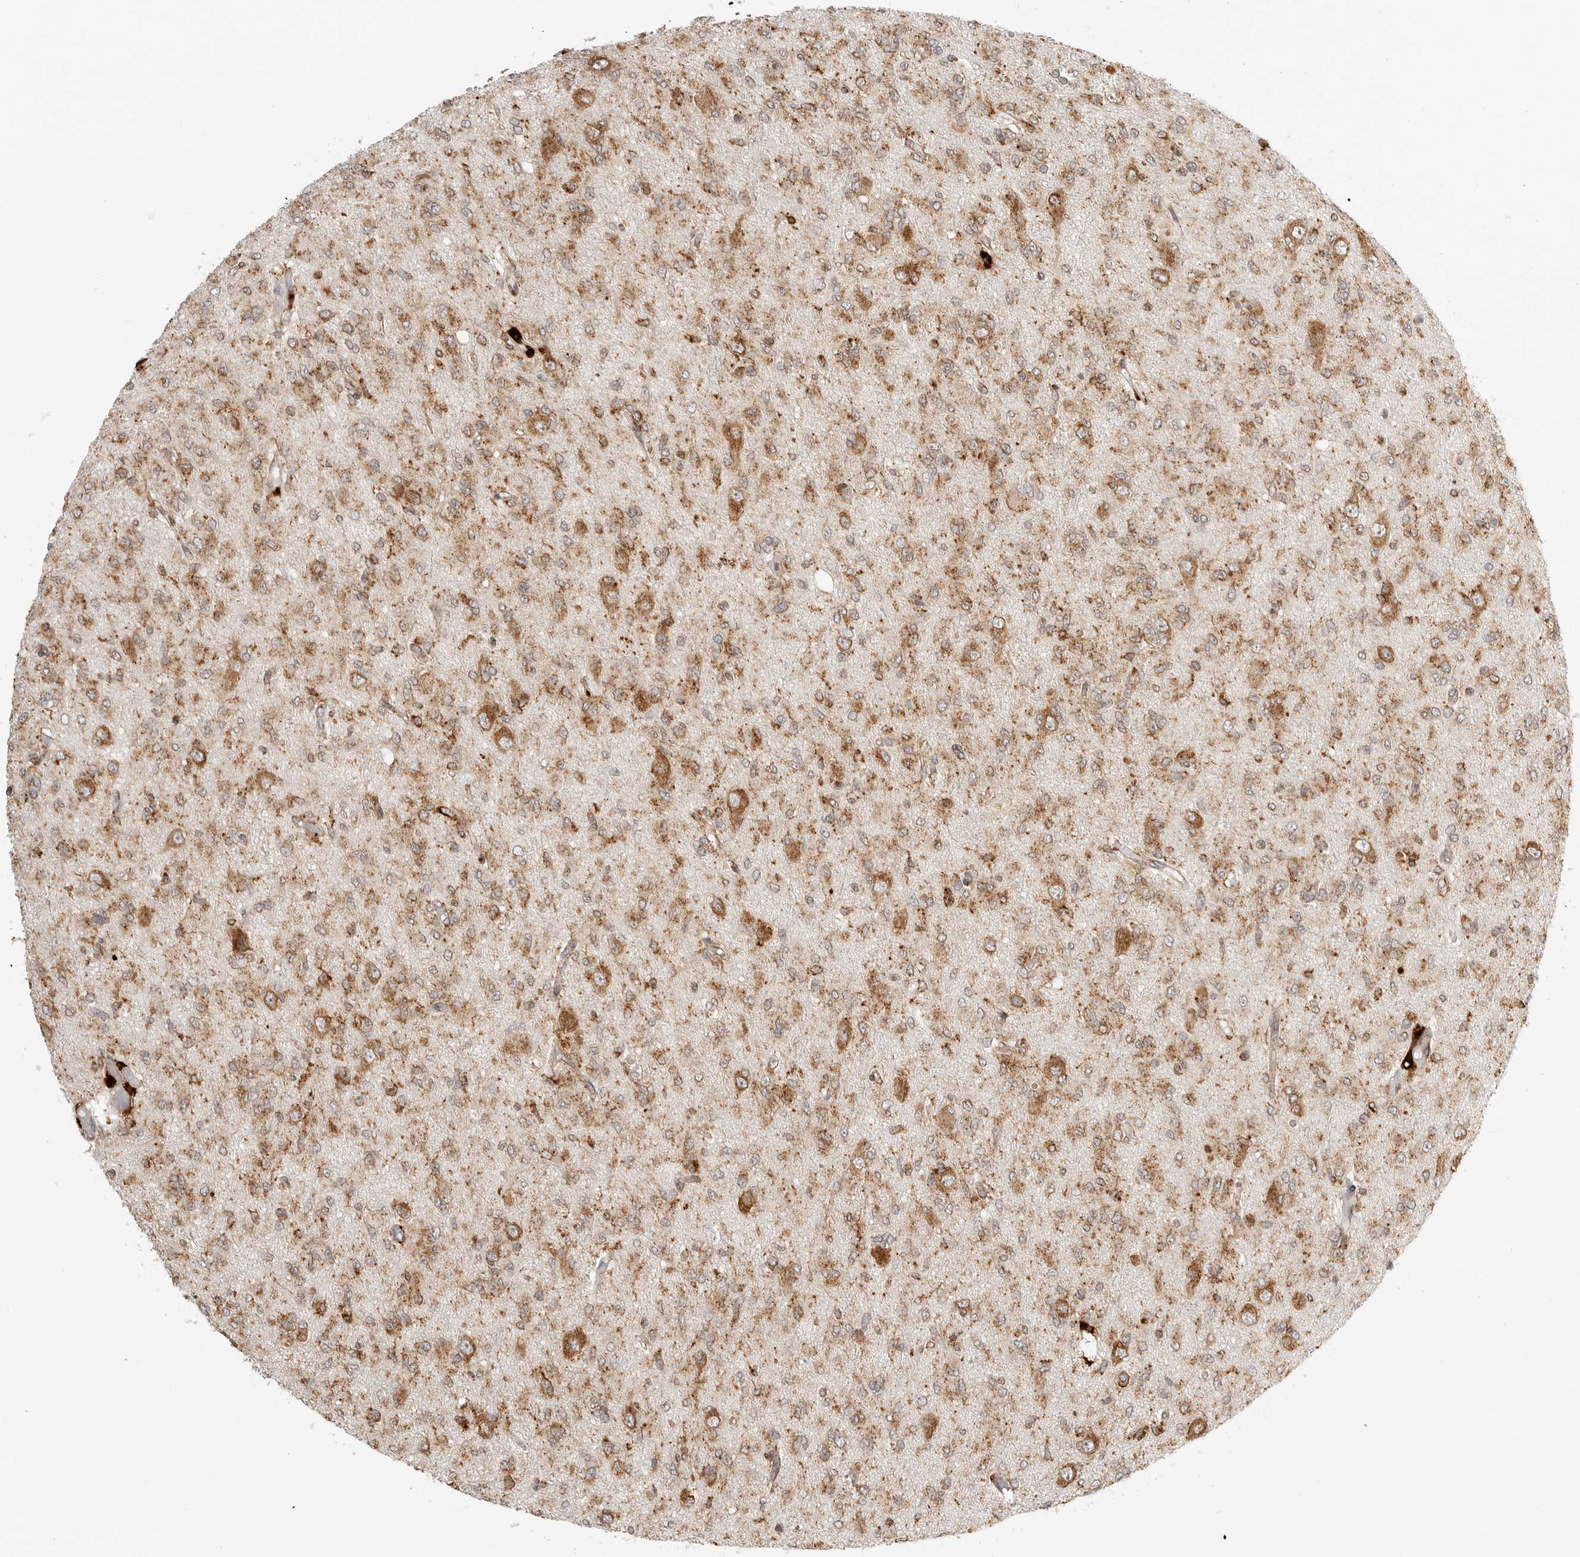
{"staining": {"intensity": "moderate", "quantity": ">75%", "location": "cytoplasmic/membranous"}, "tissue": "glioma", "cell_type": "Tumor cells", "image_type": "cancer", "snomed": [{"axis": "morphology", "description": "Glioma, malignant, High grade"}, {"axis": "topography", "description": "Brain"}], "caption": "Protein staining displays moderate cytoplasmic/membranous staining in about >75% of tumor cells in malignant glioma (high-grade).", "gene": "IDUA", "patient": {"sex": "female", "age": 59}}